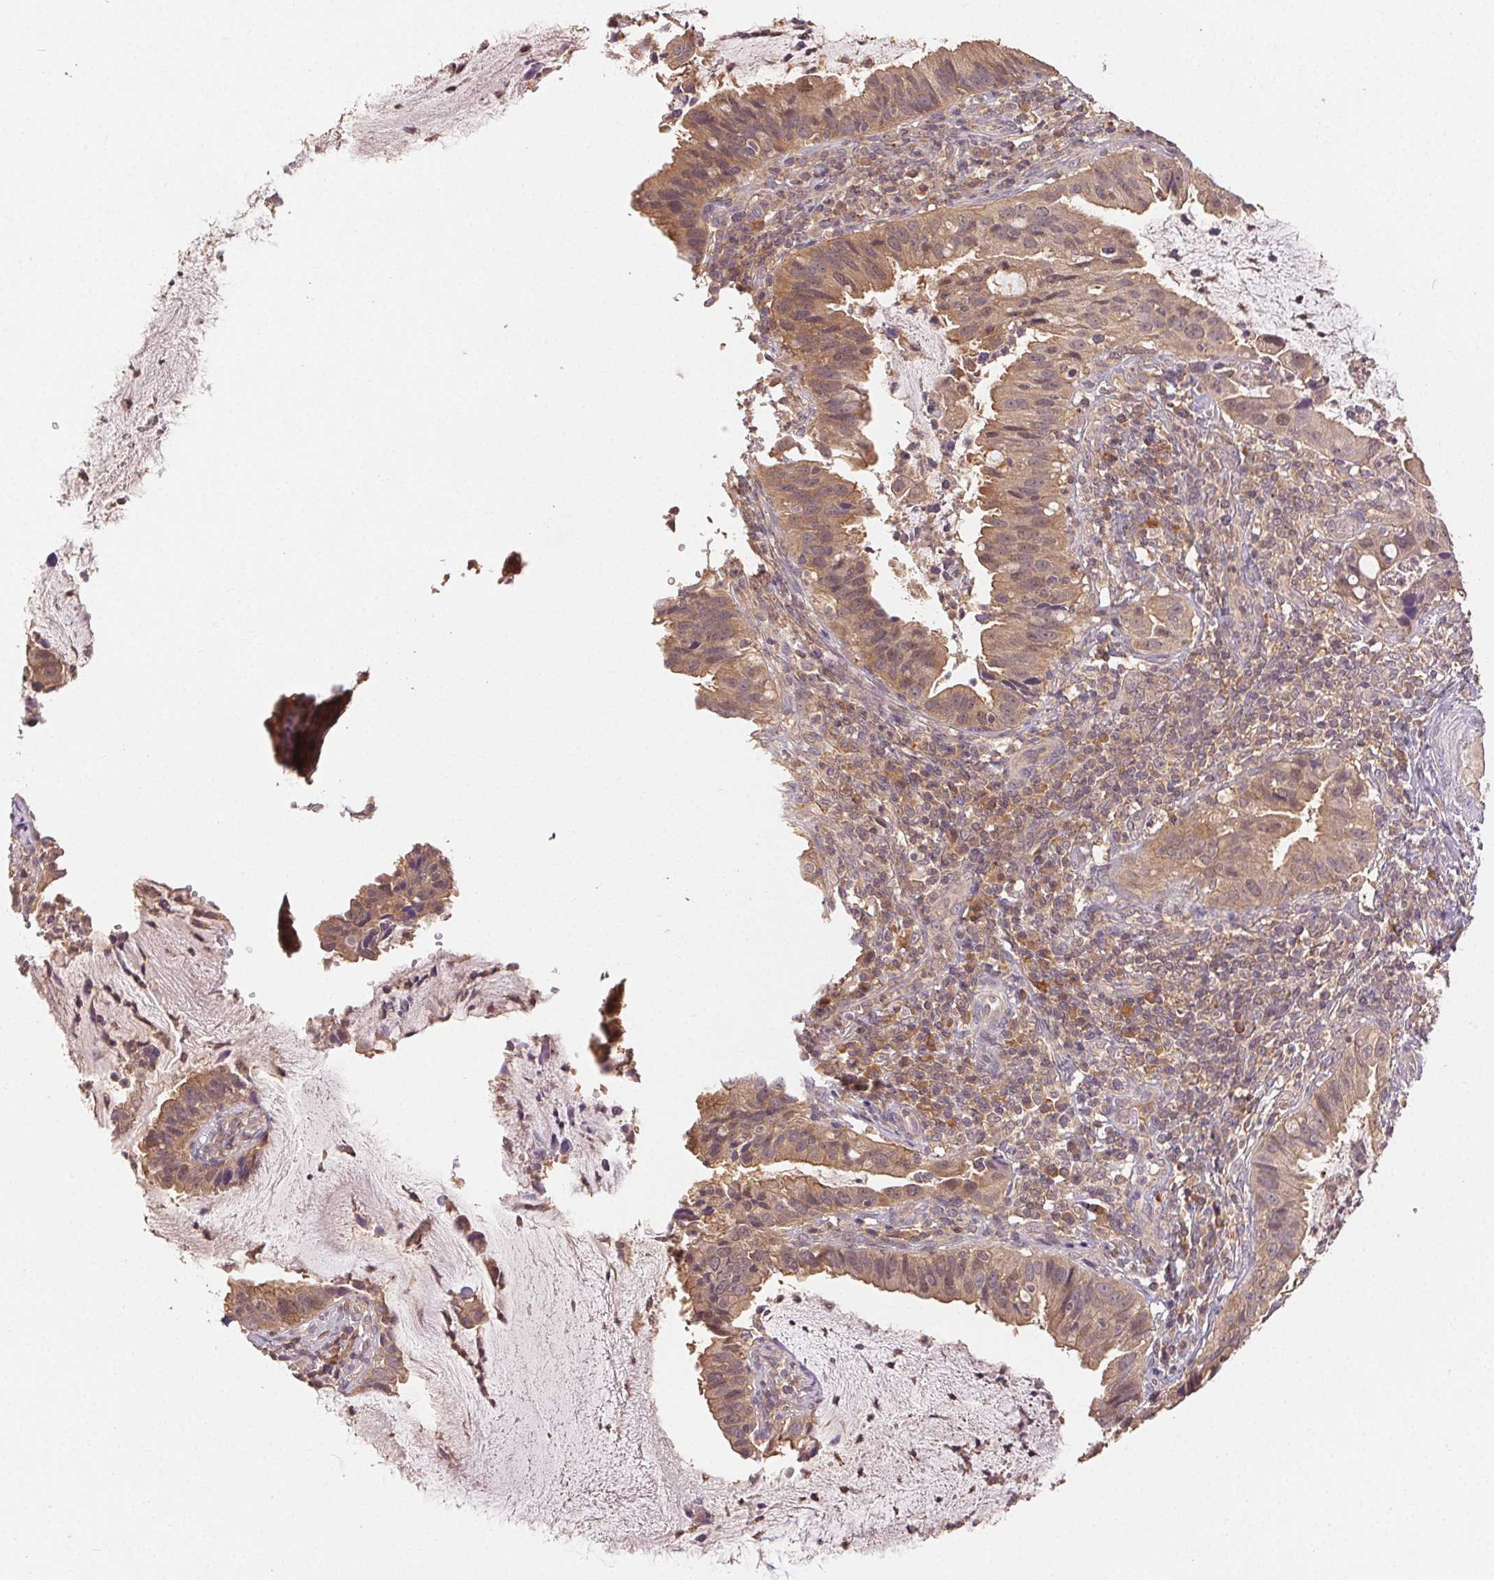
{"staining": {"intensity": "moderate", "quantity": ">75%", "location": "cytoplasmic/membranous"}, "tissue": "cervical cancer", "cell_type": "Tumor cells", "image_type": "cancer", "snomed": [{"axis": "morphology", "description": "Adenocarcinoma, NOS"}, {"axis": "topography", "description": "Cervix"}], "caption": "Protein staining shows moderate cytoplasmic/membranous positivity in about >75% of tumor cells in cervical adenocarcinoma.", "gene": "MAPKAPK2", "patient": {"sex": "female", "age": 34}}